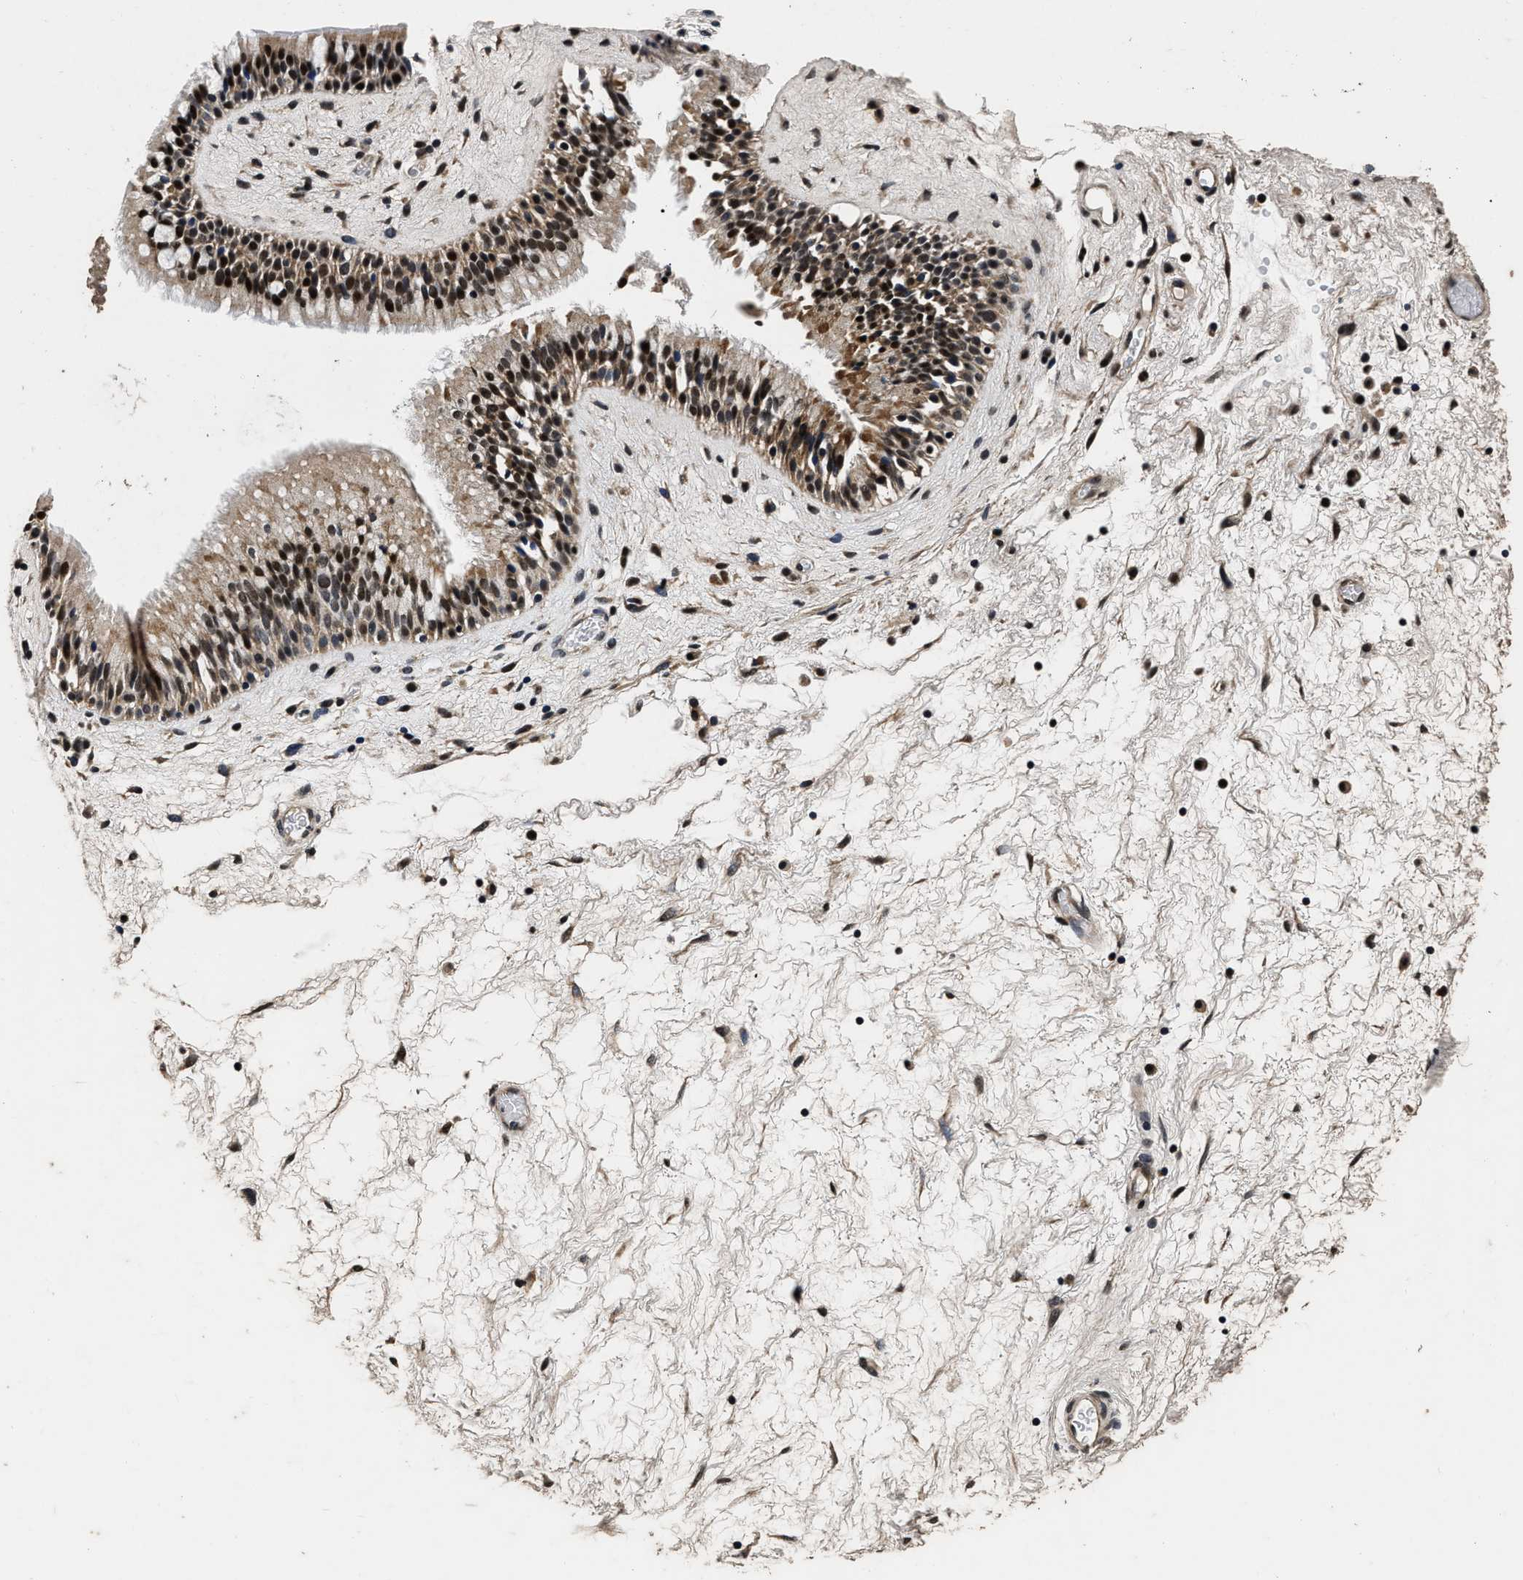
{"staining": {"intensity": "strong", "quantity": ">75%", "location": "nuclear"}, "tissue": "nasopharynx", "cell_type": "Respiratory epithelial cells", "image_type": "normal", "snomed": [{"axis": "morphology", "description": "Normal tissue, NOS"}, {"axis": "morphology", "description": "Inflammation, NOS"}, {"axis": "topography", "description": "Nasopharynx"}], "caption": "Nasopharynx stained for a protein (brown) shows strong nuclear positive expression in about >75% of respiratory epithelial cells.", "gene": "CSTF1", "patient": {"sex": "male", "age": 48}}